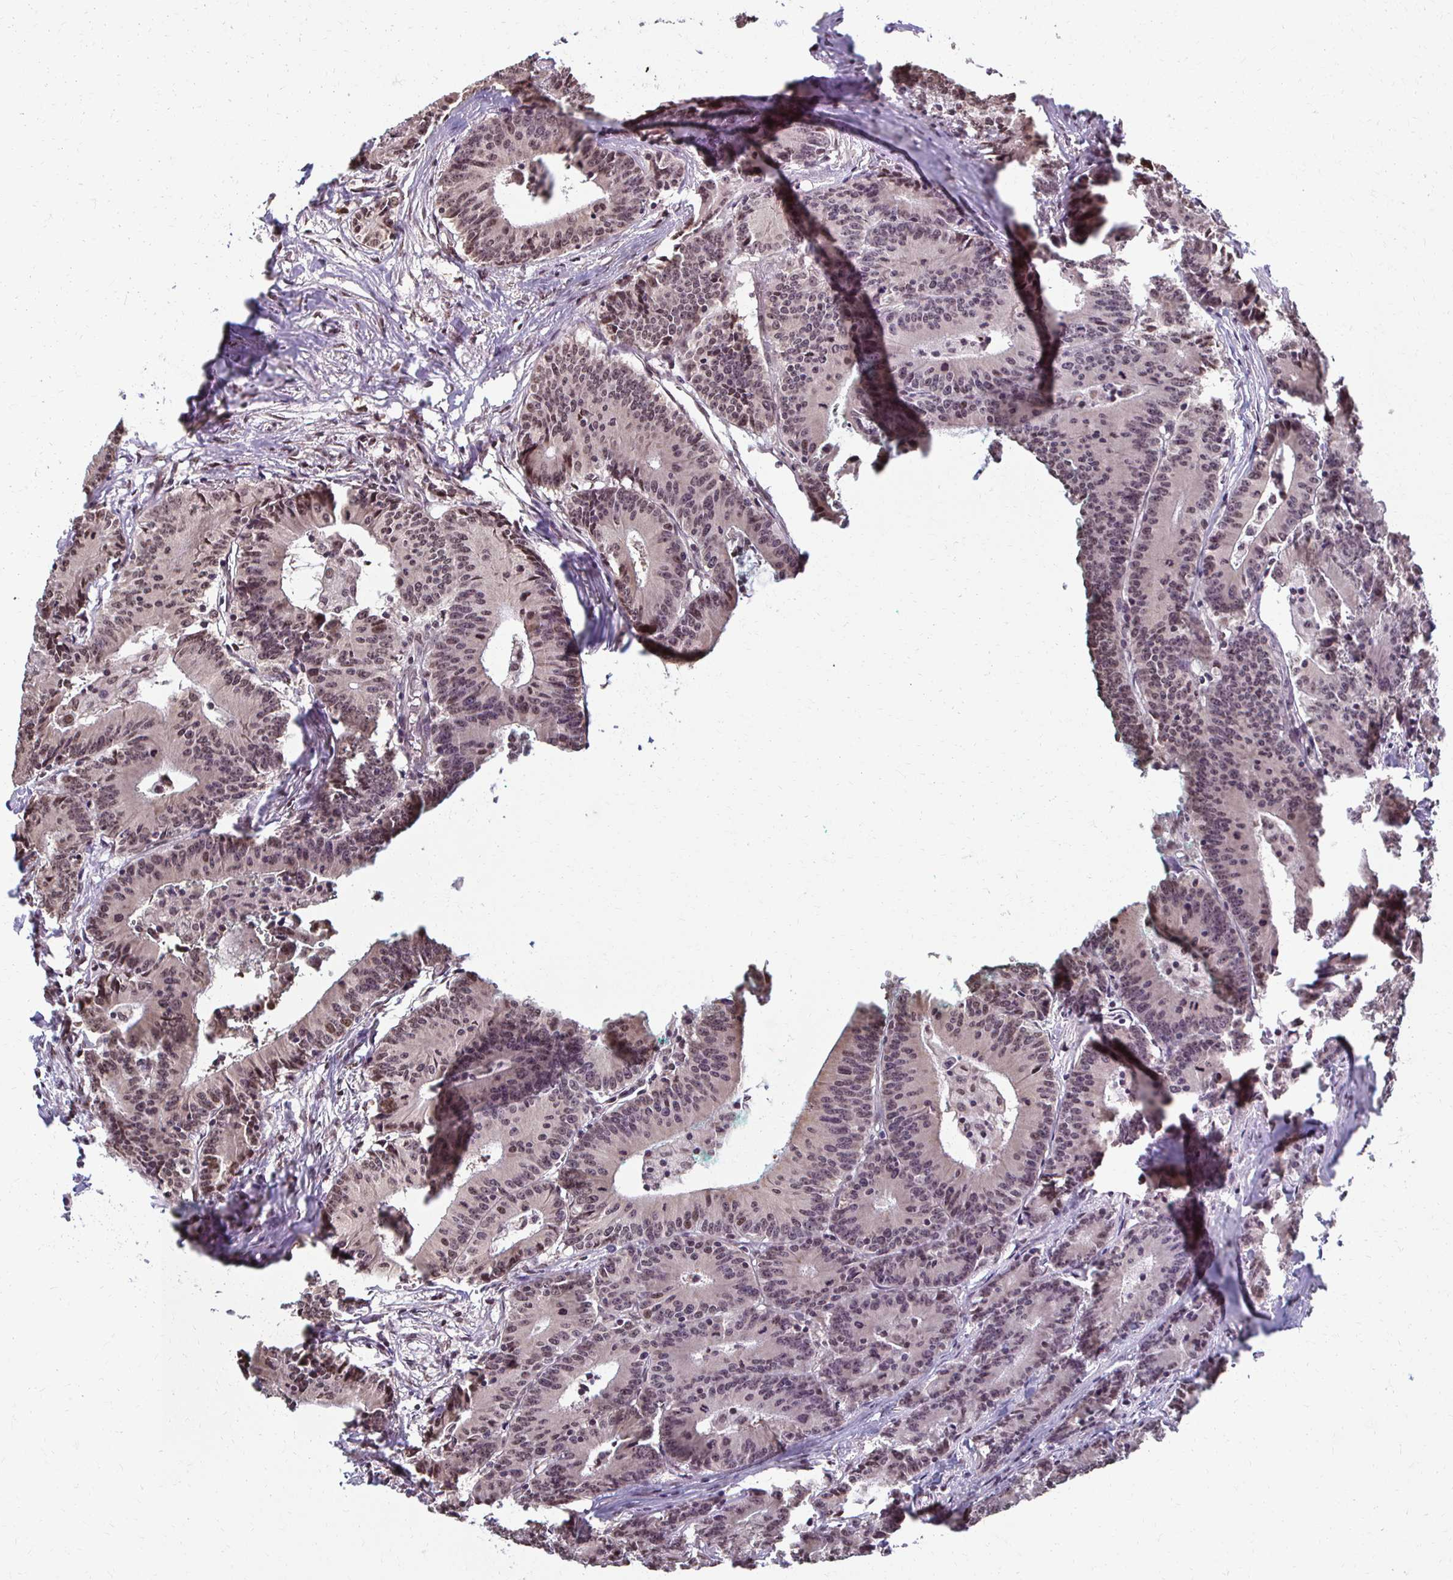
{"staining": {"intensity": "weak", "quantity": "25%-75%", "location": "nuclear"}, "tissue": "colorectal cancer", "cell_type": "Tumor cells", "image_type": "cancer", "snomed": [{"axis": "morphology", "description": "Adenocarcinoma, NOS"}, {"axis": "topography", "description": "Colon"}], "caption": "A brown stain labels weak nuclear positivity of a protein in colorectal adenocarcinoma tumor cells.", "gene": "HOXA9", "patient": {"sex": "female", "age": 78}}